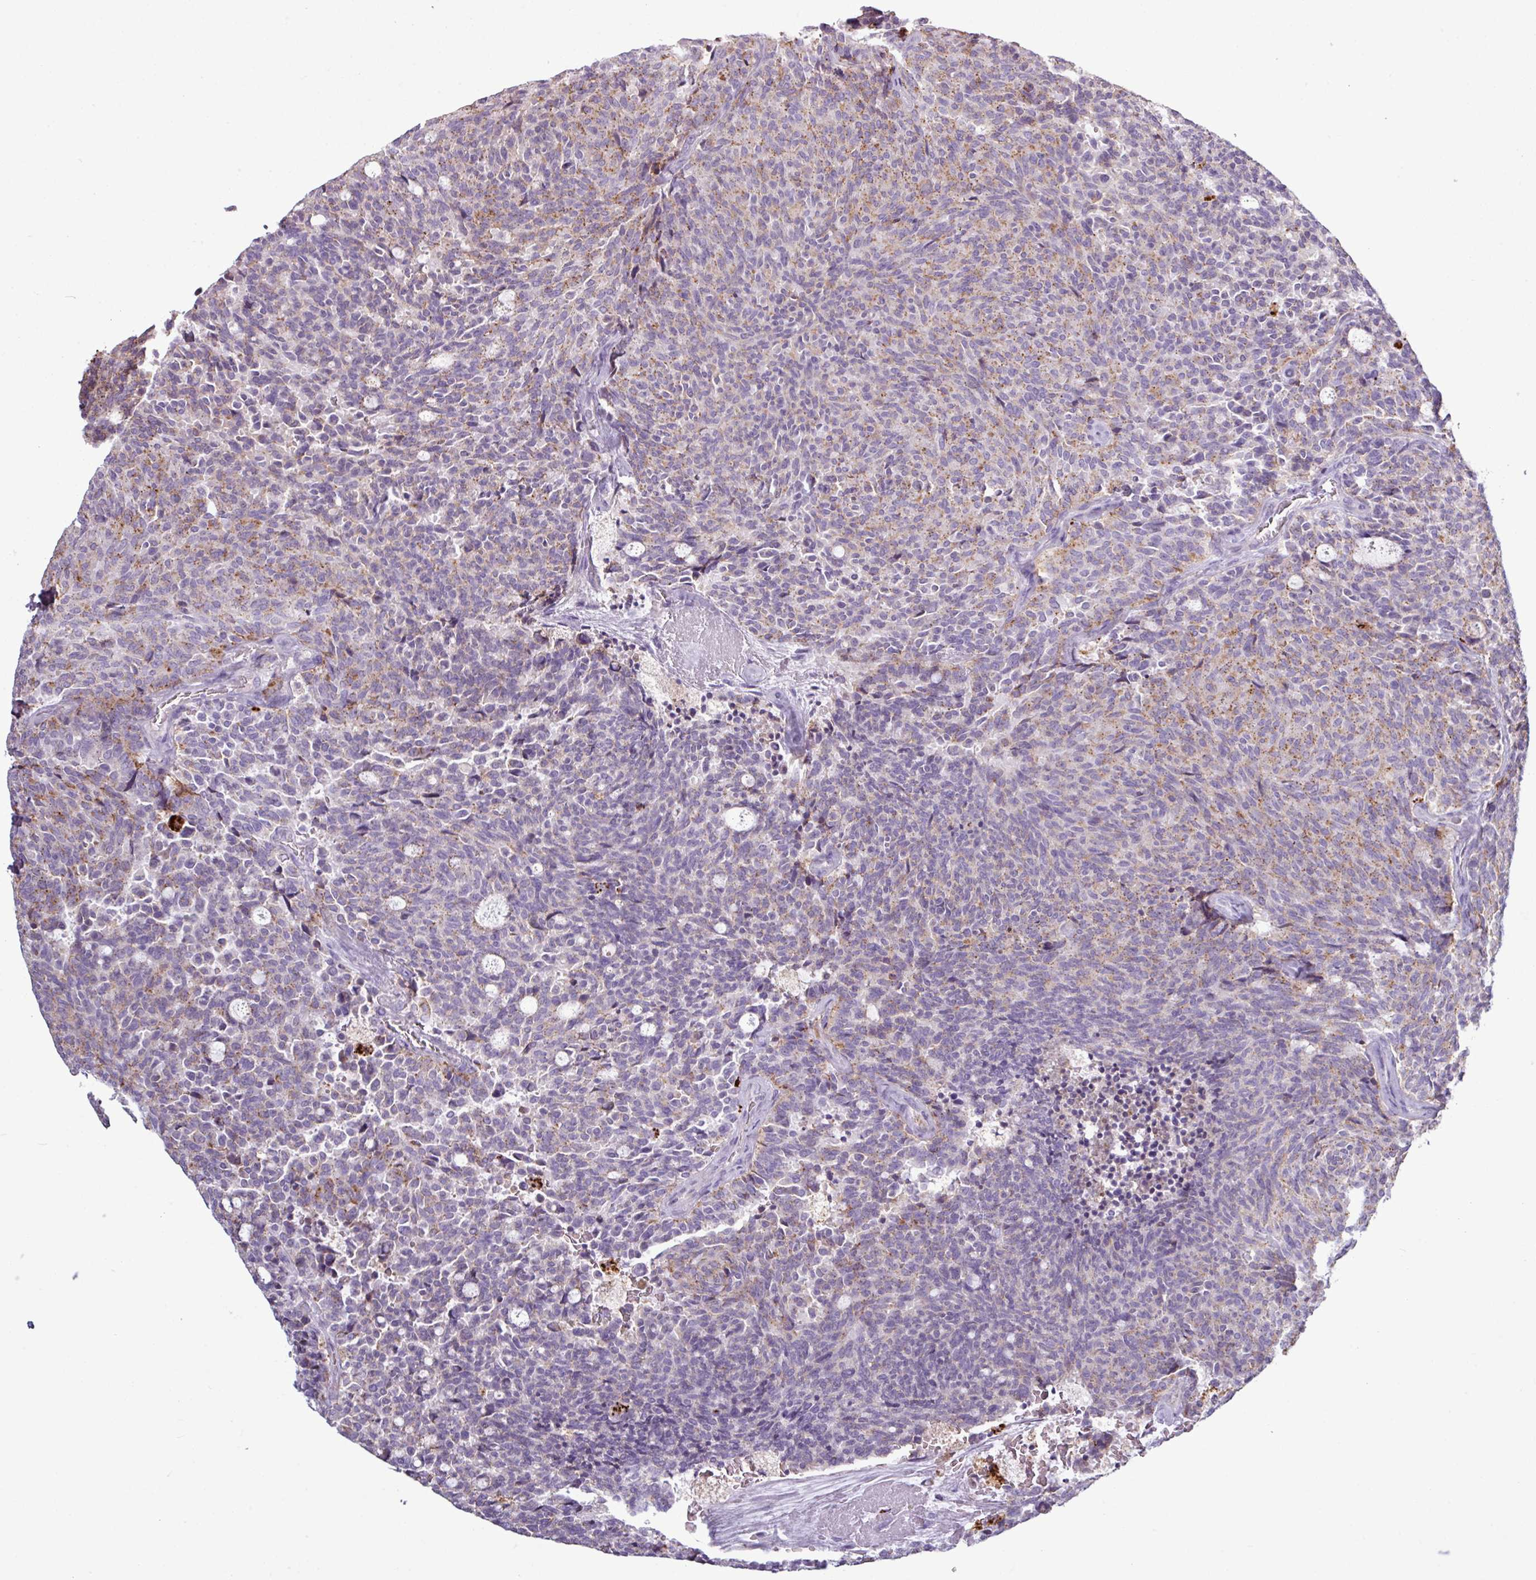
{"staining": {"intensity": "moderate", "quantity": "25%-75%", "location": "cytoplasmic/membranous"}, "tissue": "carcinoid", "cell_type": "Tumor cells", "image_type": "cancer", "snomed": [{"axis": "morphology", "description": "Carcinoid, malignant, NOS"}, {"axis": "topography", "description": "Pancreas"}], "caption": "Protein staining of malignant carcinoid tissue demonstrates moderate cytoplasmic/membranous staining in about 25%-75% of tumor cells.", "gene": "C4B", "patient": {"sex": "female", "age": 54}}